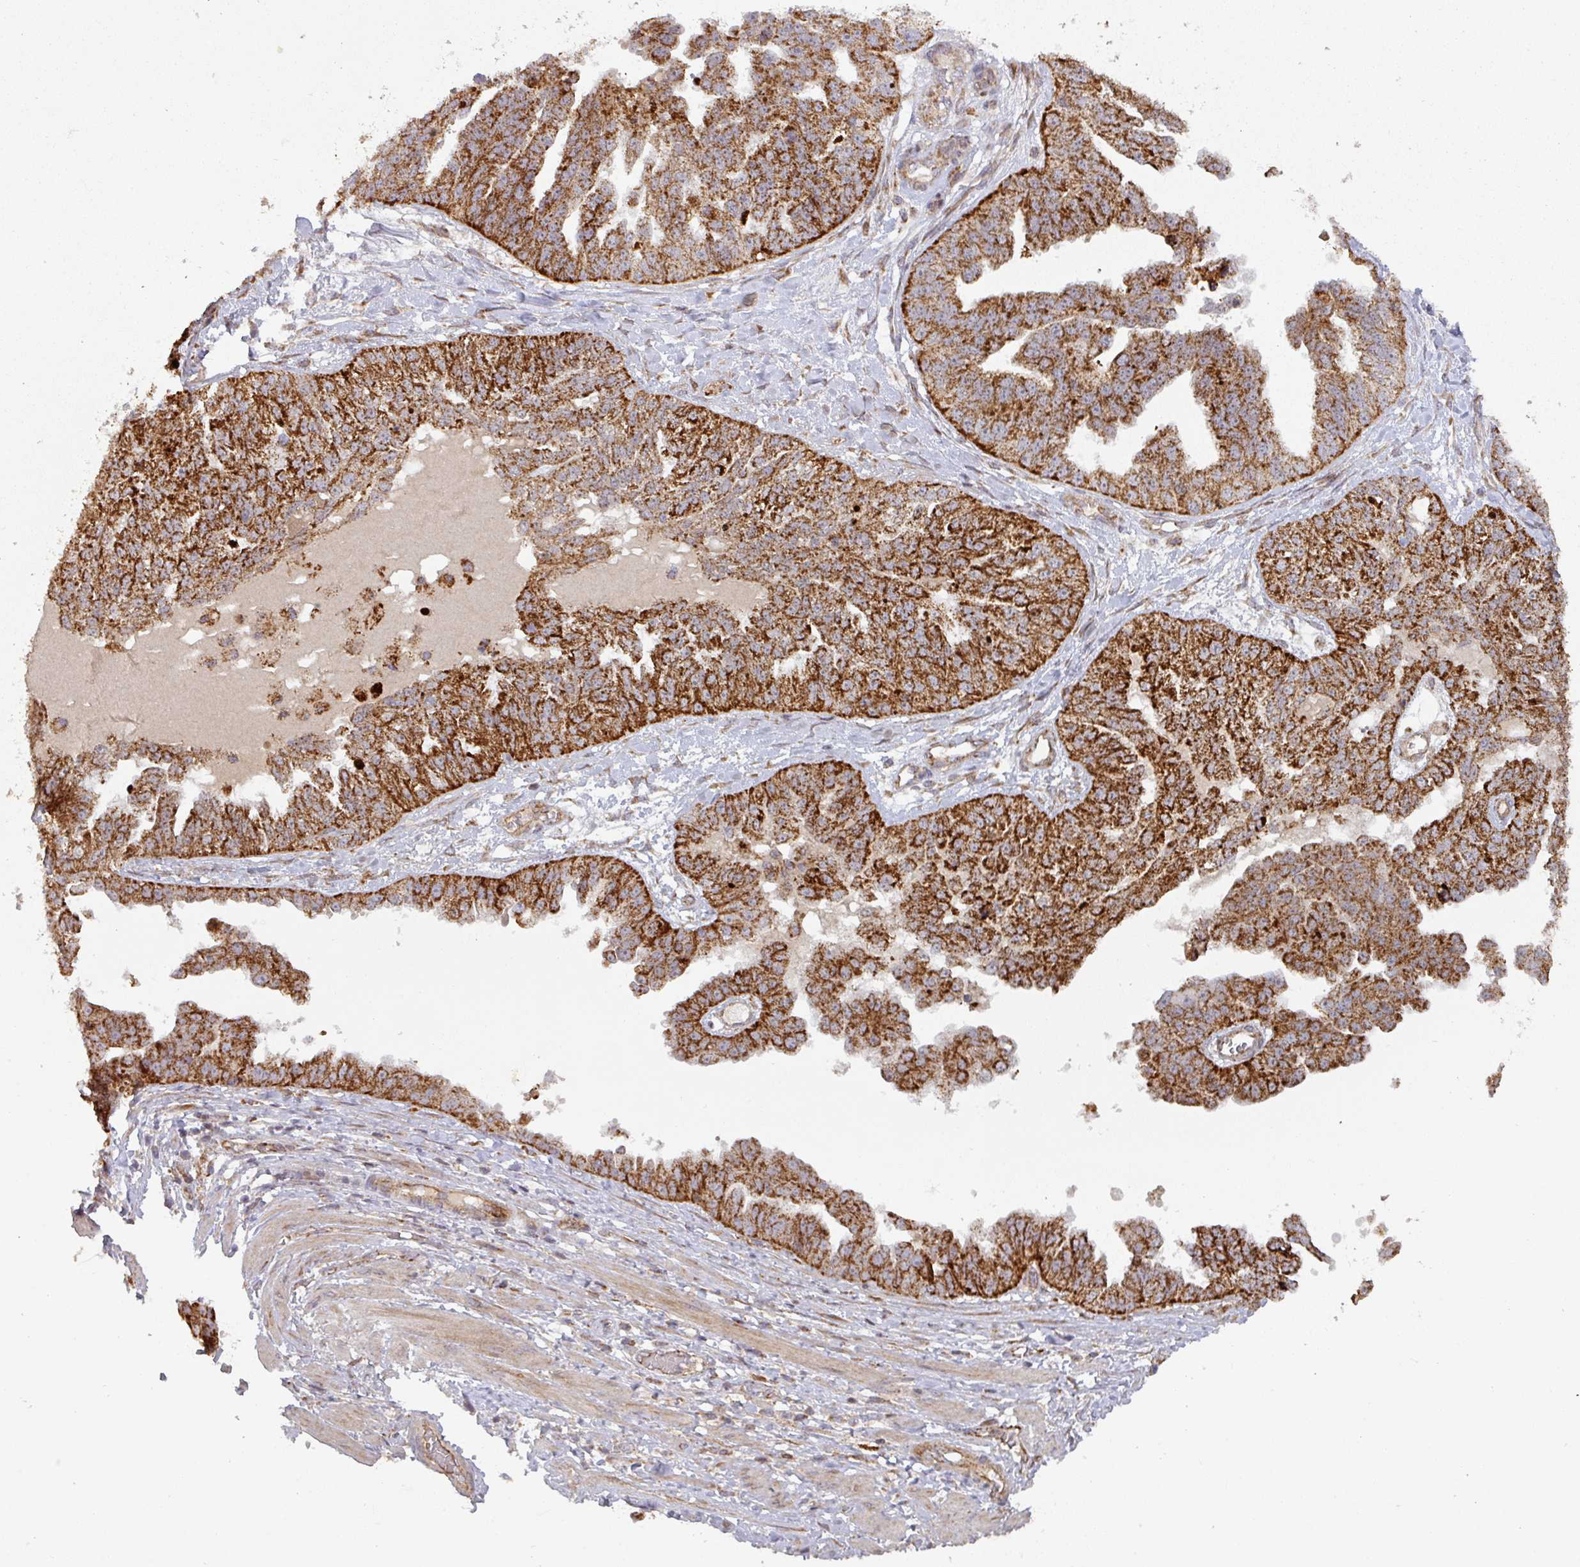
{"staining": {"intensity": "strong", "quantity": ">75%", "location": "cytoplasmic/membranous"}, "tissue": "ovarian cancer", "cell_type": "Tumor cells", "image_type": "cancer", "snomed": [{"axis": "morphology", "description": "Cystadenocarcinoma, serous, NOS"}, {"axis": "topography", "description": "Ovary"}], "caption": "Immunohistochemical staining of human ovarian cancer exhibits strong cytoplasmic/membranous protein positivity in approximately >75% of tumor cells.", "gene": "GPD2", "patient": {"sex": "female", "age": 58}}